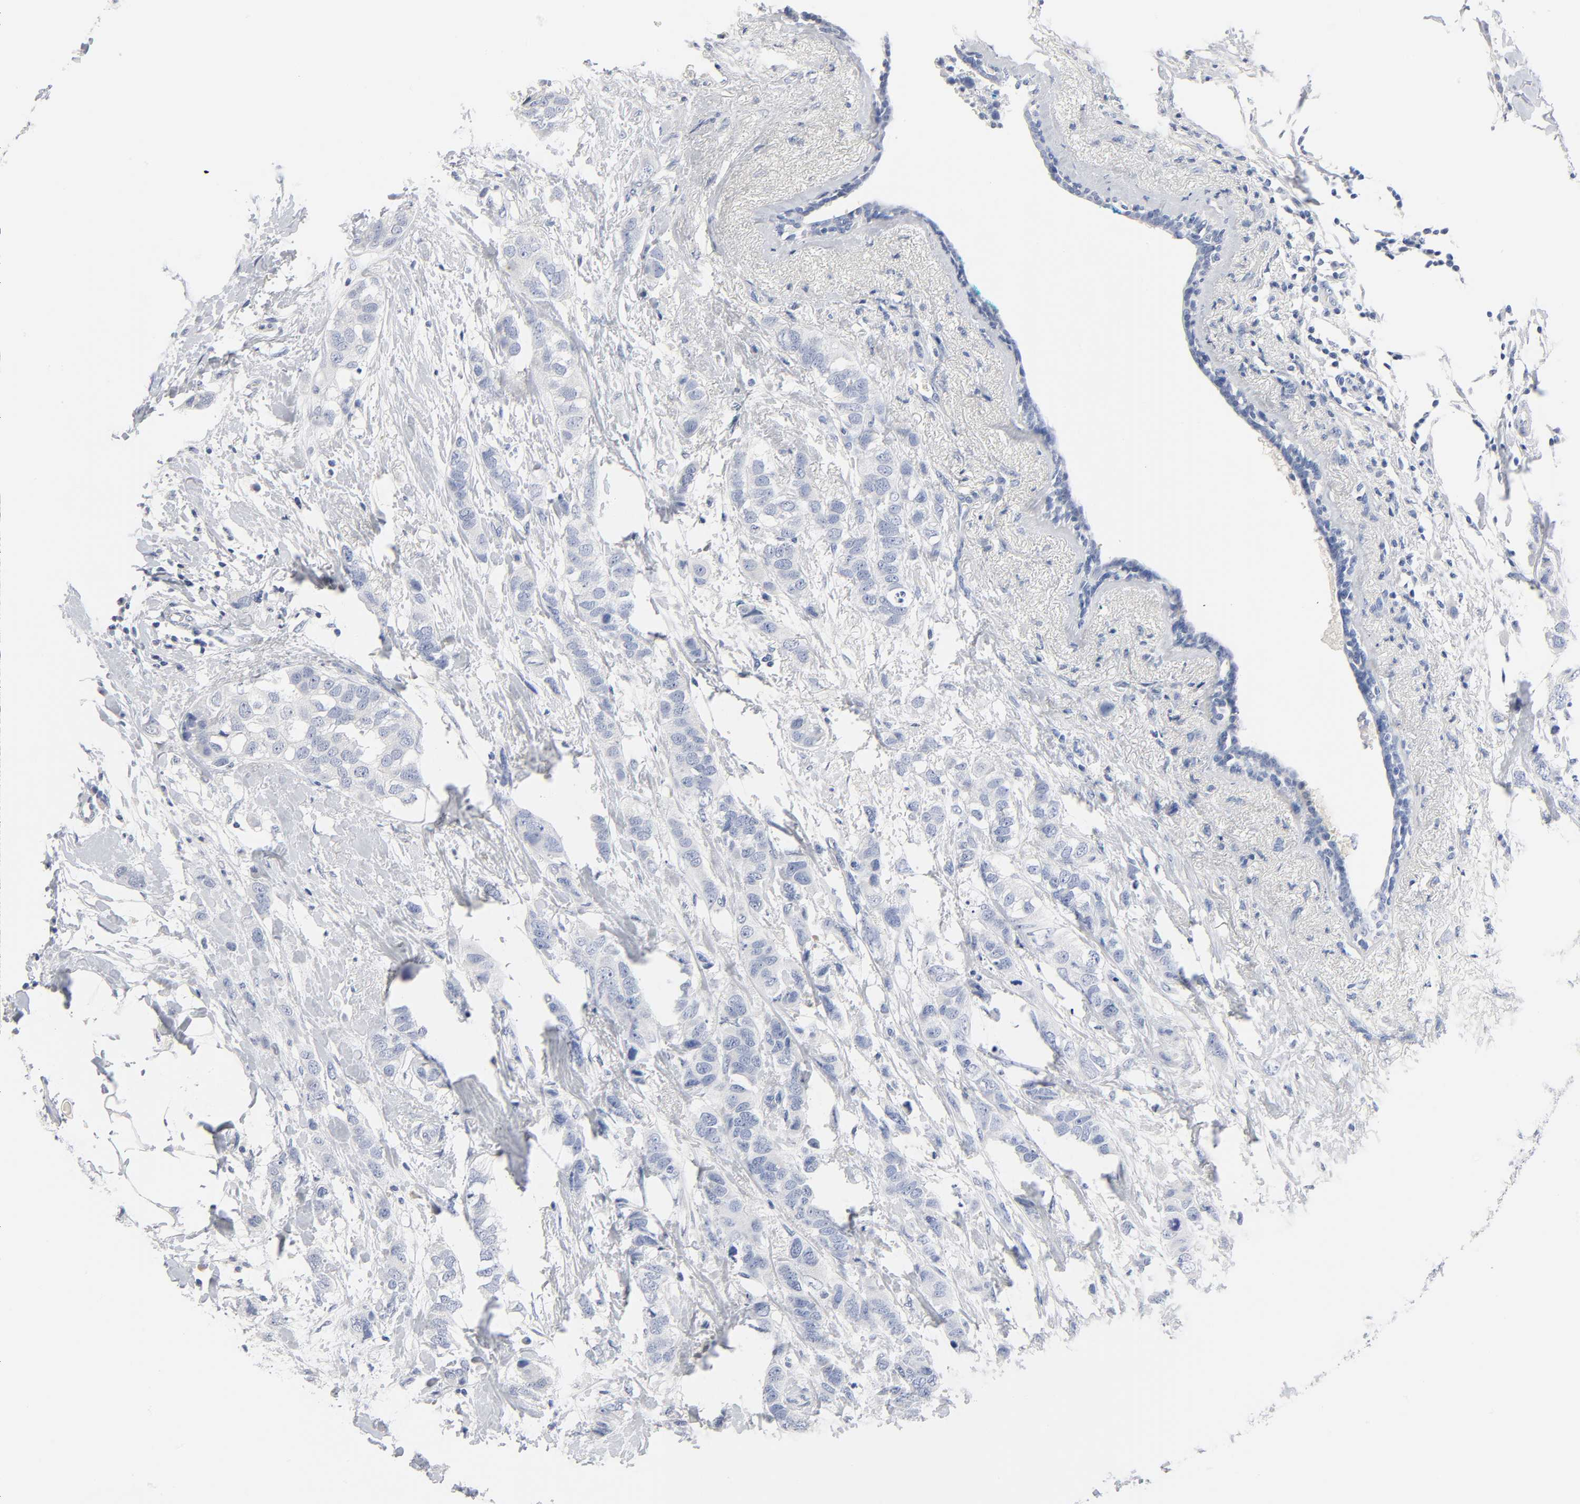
{"staining": {"intensity": "negative", "quantity": "none", "location": "none"}, "tissue": "breast cancer", "cell_type": "Tumor cells", "image_type": "cancer", "snomed": [{"axis": "morphology", "description": "Normal tissue, NOS"}, {"axis": "morphology", "description": "Duct carcinoma"}, {"axis": "topography", "description": "Breast"}], "caption": "Tumor cells show no significant protein expression in breast cancer.", "gene": "ACP3", "patient": {"sex": "female", "age": 50}}